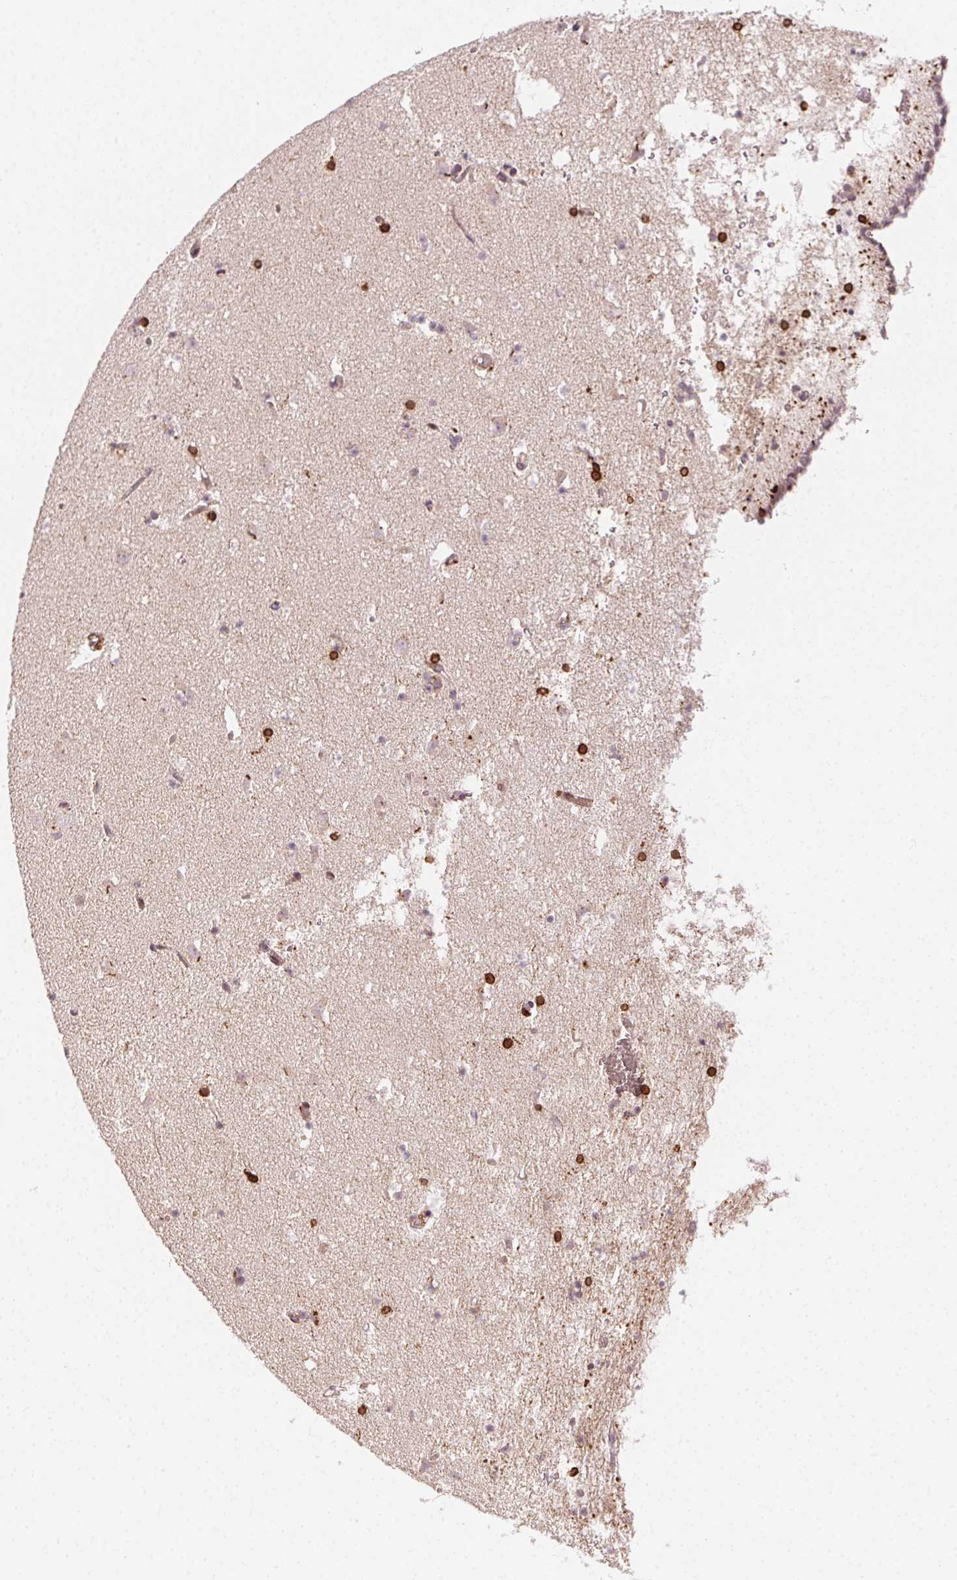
{"staining": {"intensity": "negative", "quantity": "none", "location": "none"}, "tissue": "caudate", "cell_type": "Glial cells", "image_type": "normal", "snomed": [{"axis": "morphology", "description": "Normal tissue, NOS"}, {"axis": "topography", "description": "Lateral ventricle wall"}], "caption": "DAB (3,3'-diaminobenzidine) immunohistochemical staining of normal caudate exhibits no significant staining in glial cells. (Stains: DAB (3,3'-diaminobenzidine) immunohistochemistry with hematoxylin counter stain, Microscopy: brightfield microscopy at high magnification).", "gene": "RNASET2", "patient": {"sex": "female", "age": 42}}